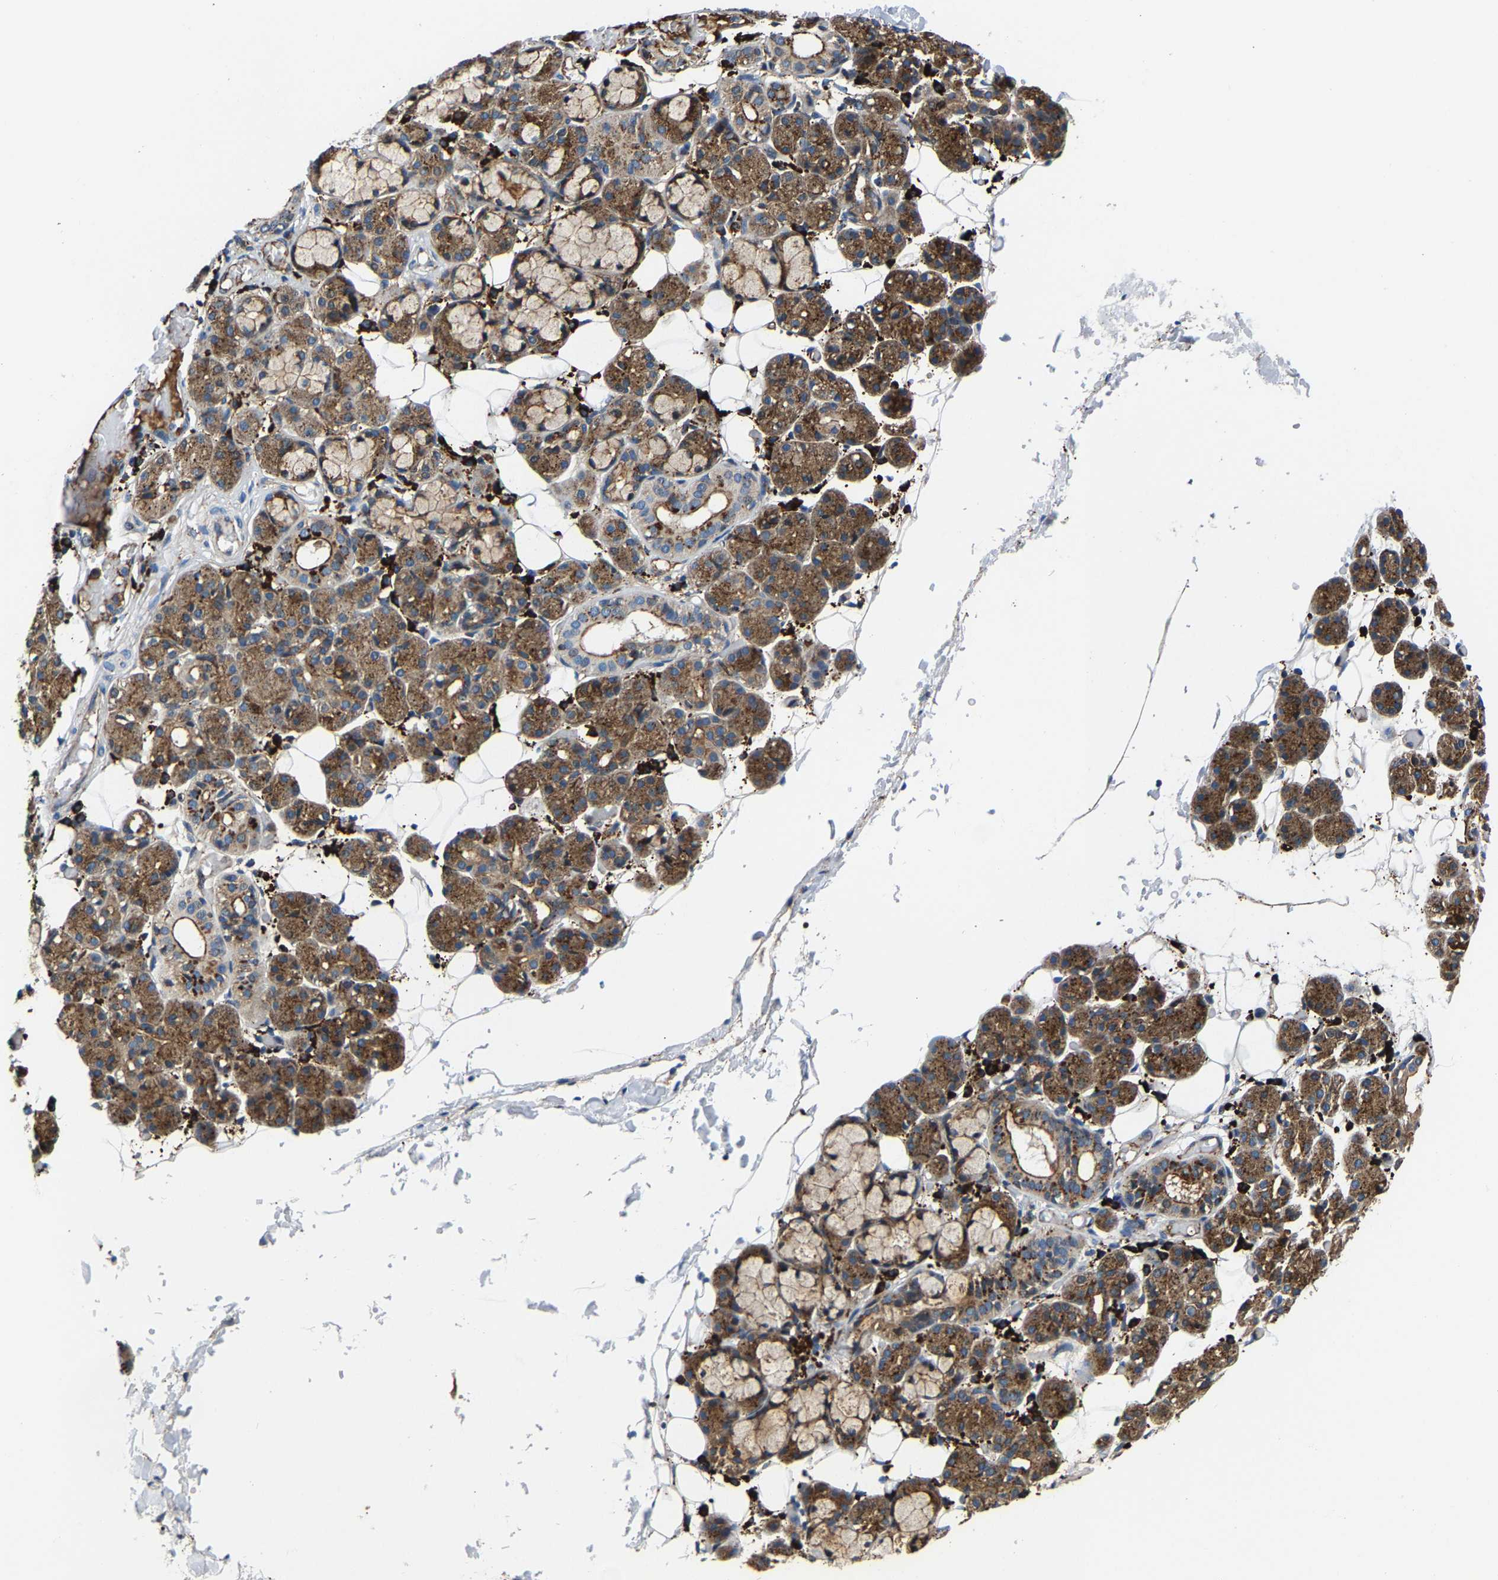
{"staining": {"intensity": "moderate", "quantity": ">75%", "location": "cytoplasmic/membranous"}, "tissue": "salivary gland", "cell_type": "Glandular cells", "image_type": "normal", "snomed": [{"axis": "morphology", "description": "Normal tissue, NOS"}, {"axis": "topography", "description": "Salivary gland"}], "caption": "Immunohistochemistry (IHC) of unremarkable human salivary gland demonstrates medium levels of moderate cytoplasmic/membranous staining in approximately >75% of glandular cells.", "gene": "DPP7", "patient": {"sex": "male", "age": 63}}